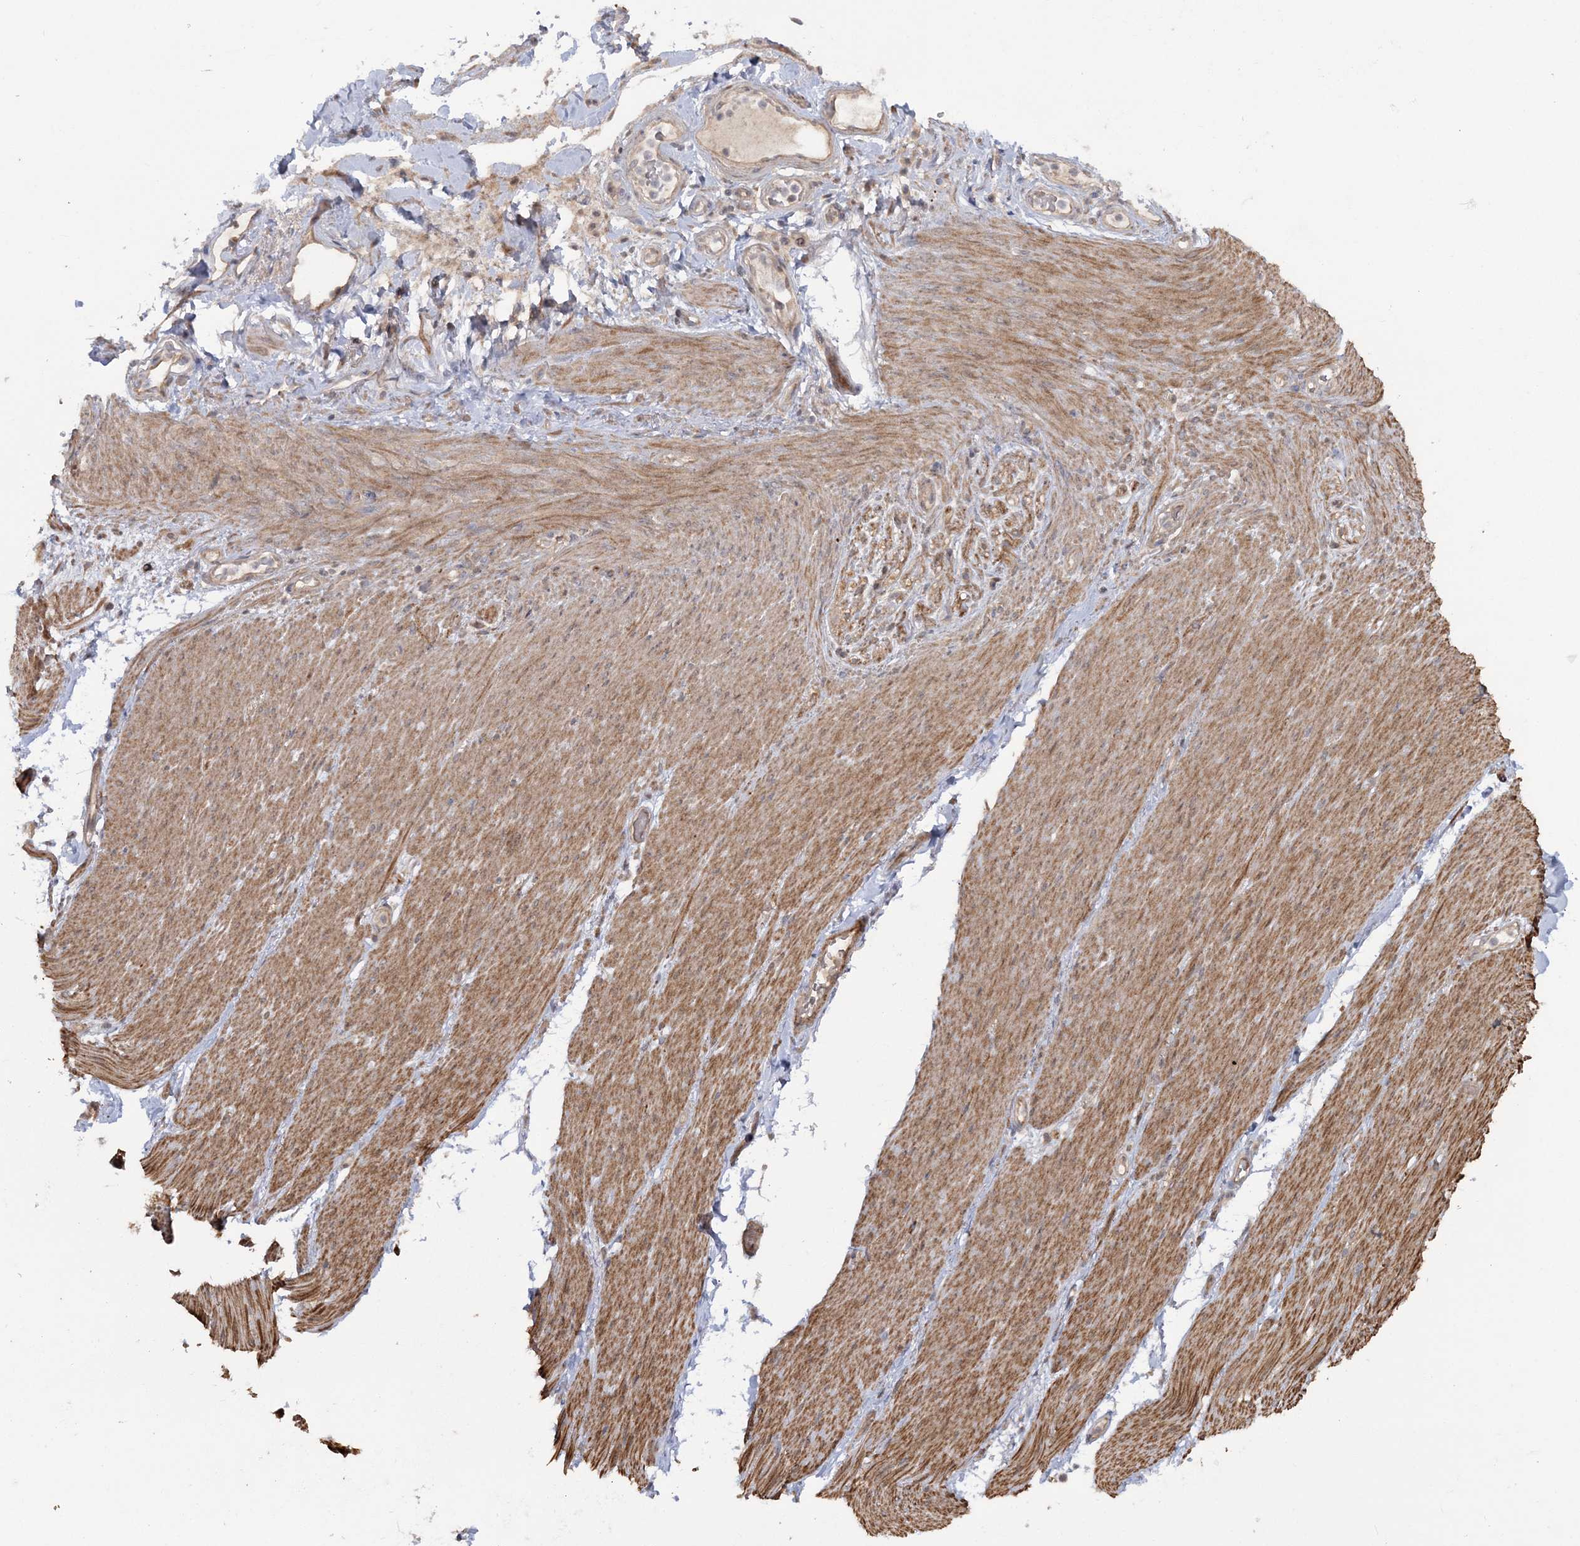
{"staining": {"intensity": "negative", "quantity": "none", "location": "none"}, "tissue": "adipose tissue", "cell_type": "Adipocytes", "image_type": "normal", "snomed": [{"axis": "morphology", "description": "Normal tissue, NOS"}, {"axis": "topography", "description": "Colon"}, {"axis": "topography", "description": "Peripheral nerve tissue"}], "caption": "Adipocytes show no significant protein positivity in unremarkable adipose tissue.", "gene": "MOCS2", "patient": {"sex": "female", "age": 61}}